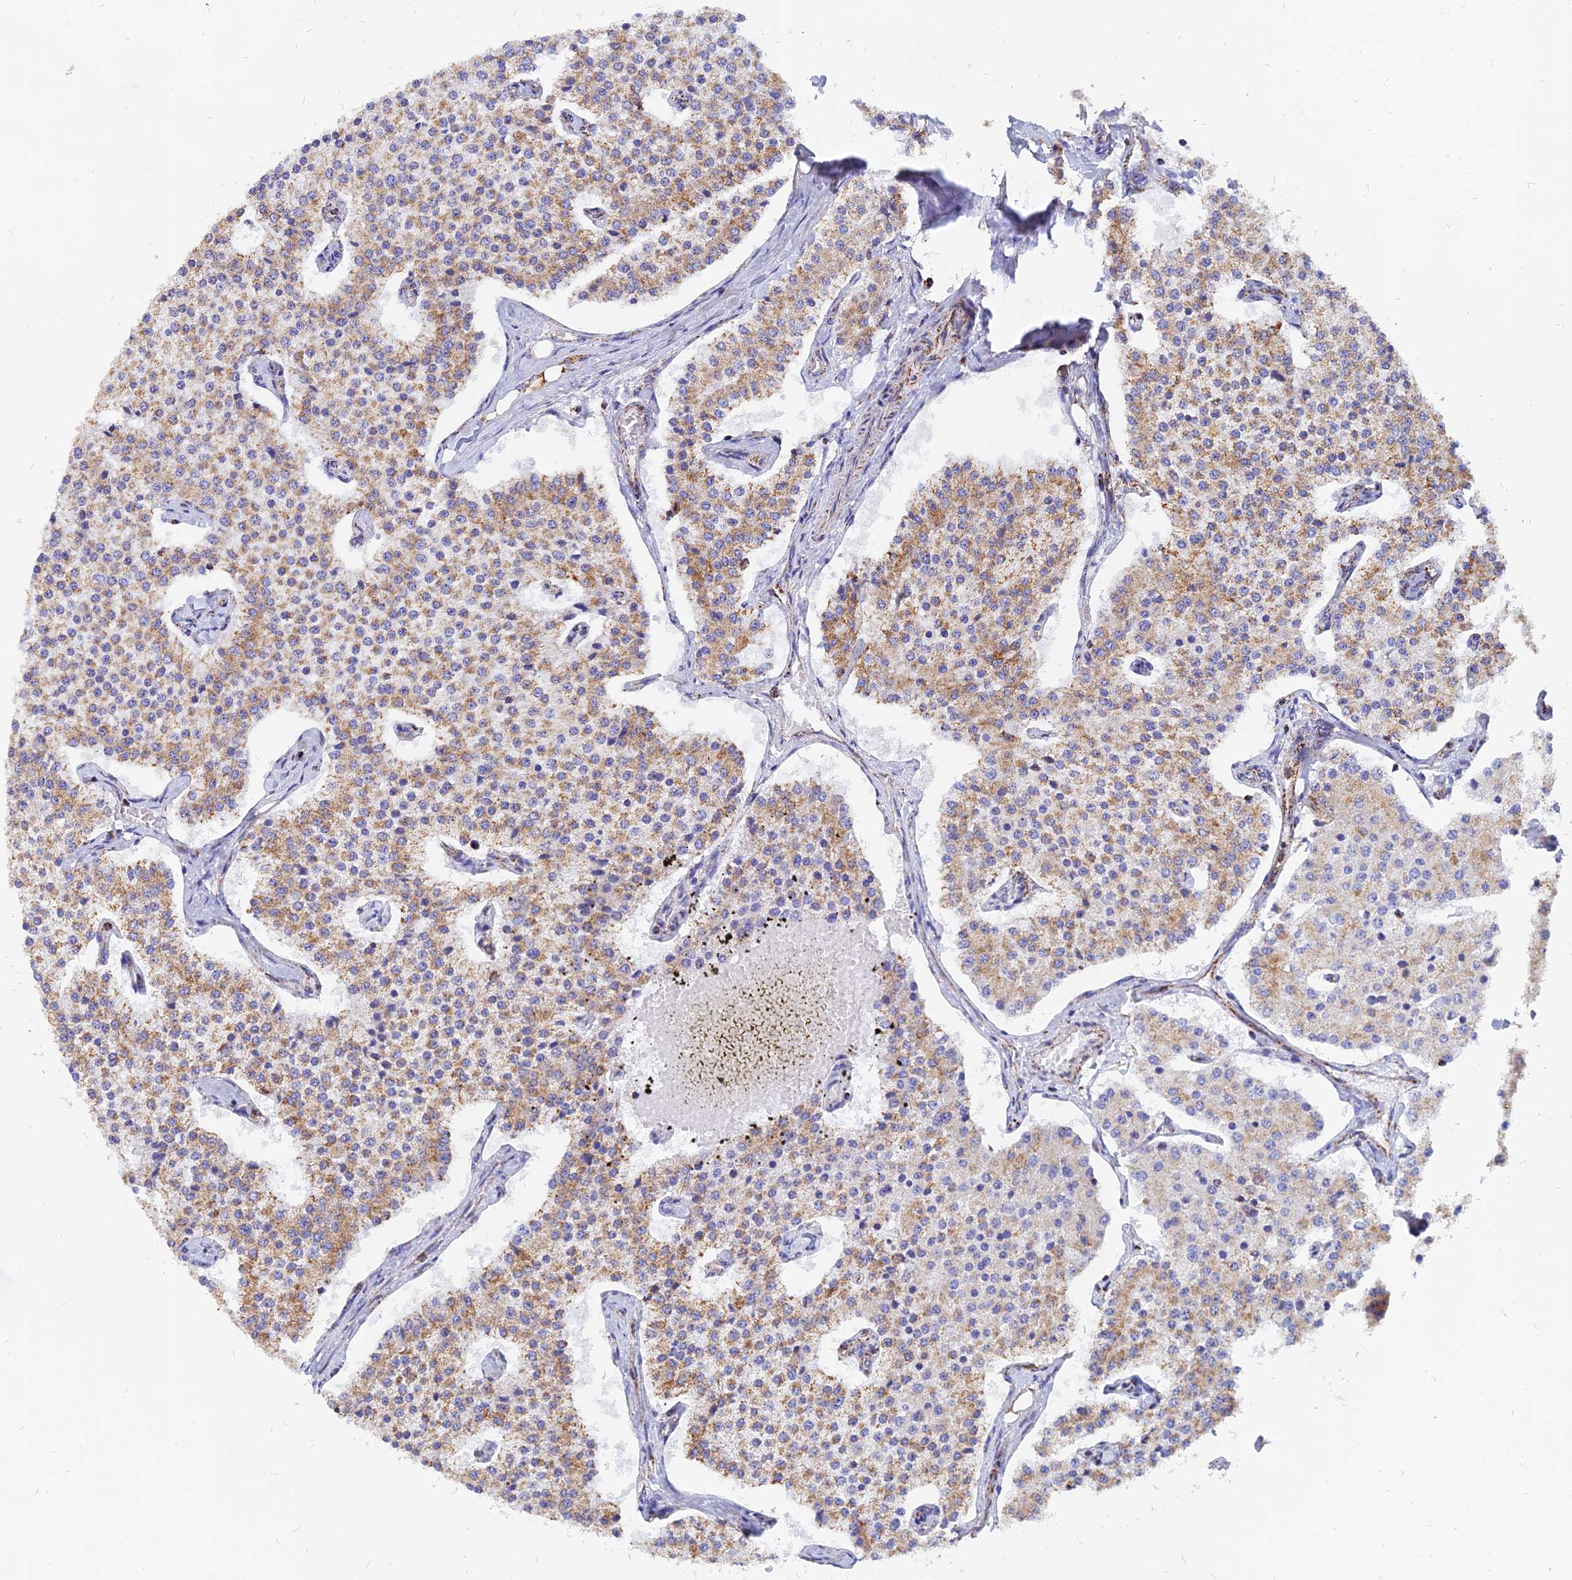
{"staining": {"intensity": "moderate", "quantity": ">75%", "location": "cytoplasmic/membranous"}, "tissue": "carcinoid", "cell_type": "Tumor cells", "image_type": "cancer", "snomed": [{"axis": "morphology", "description": "Carcinoid, malignant, NOS"}, {"axis": "topography", "description": "Colon"}], "caption": "Brown immunohistochemical staining in human carcinoid (malignant) reveals moderate cytoplasmic/membranous staining in about >75% of tumor cells. The staining was performed using DAB to visualize the protein expression in brown, while the nuclei were stained in blue with hematoxylin (Magnification: 20x).", "gene": "NDUFB6", "patient": {"sex": "female", "age": 52}}